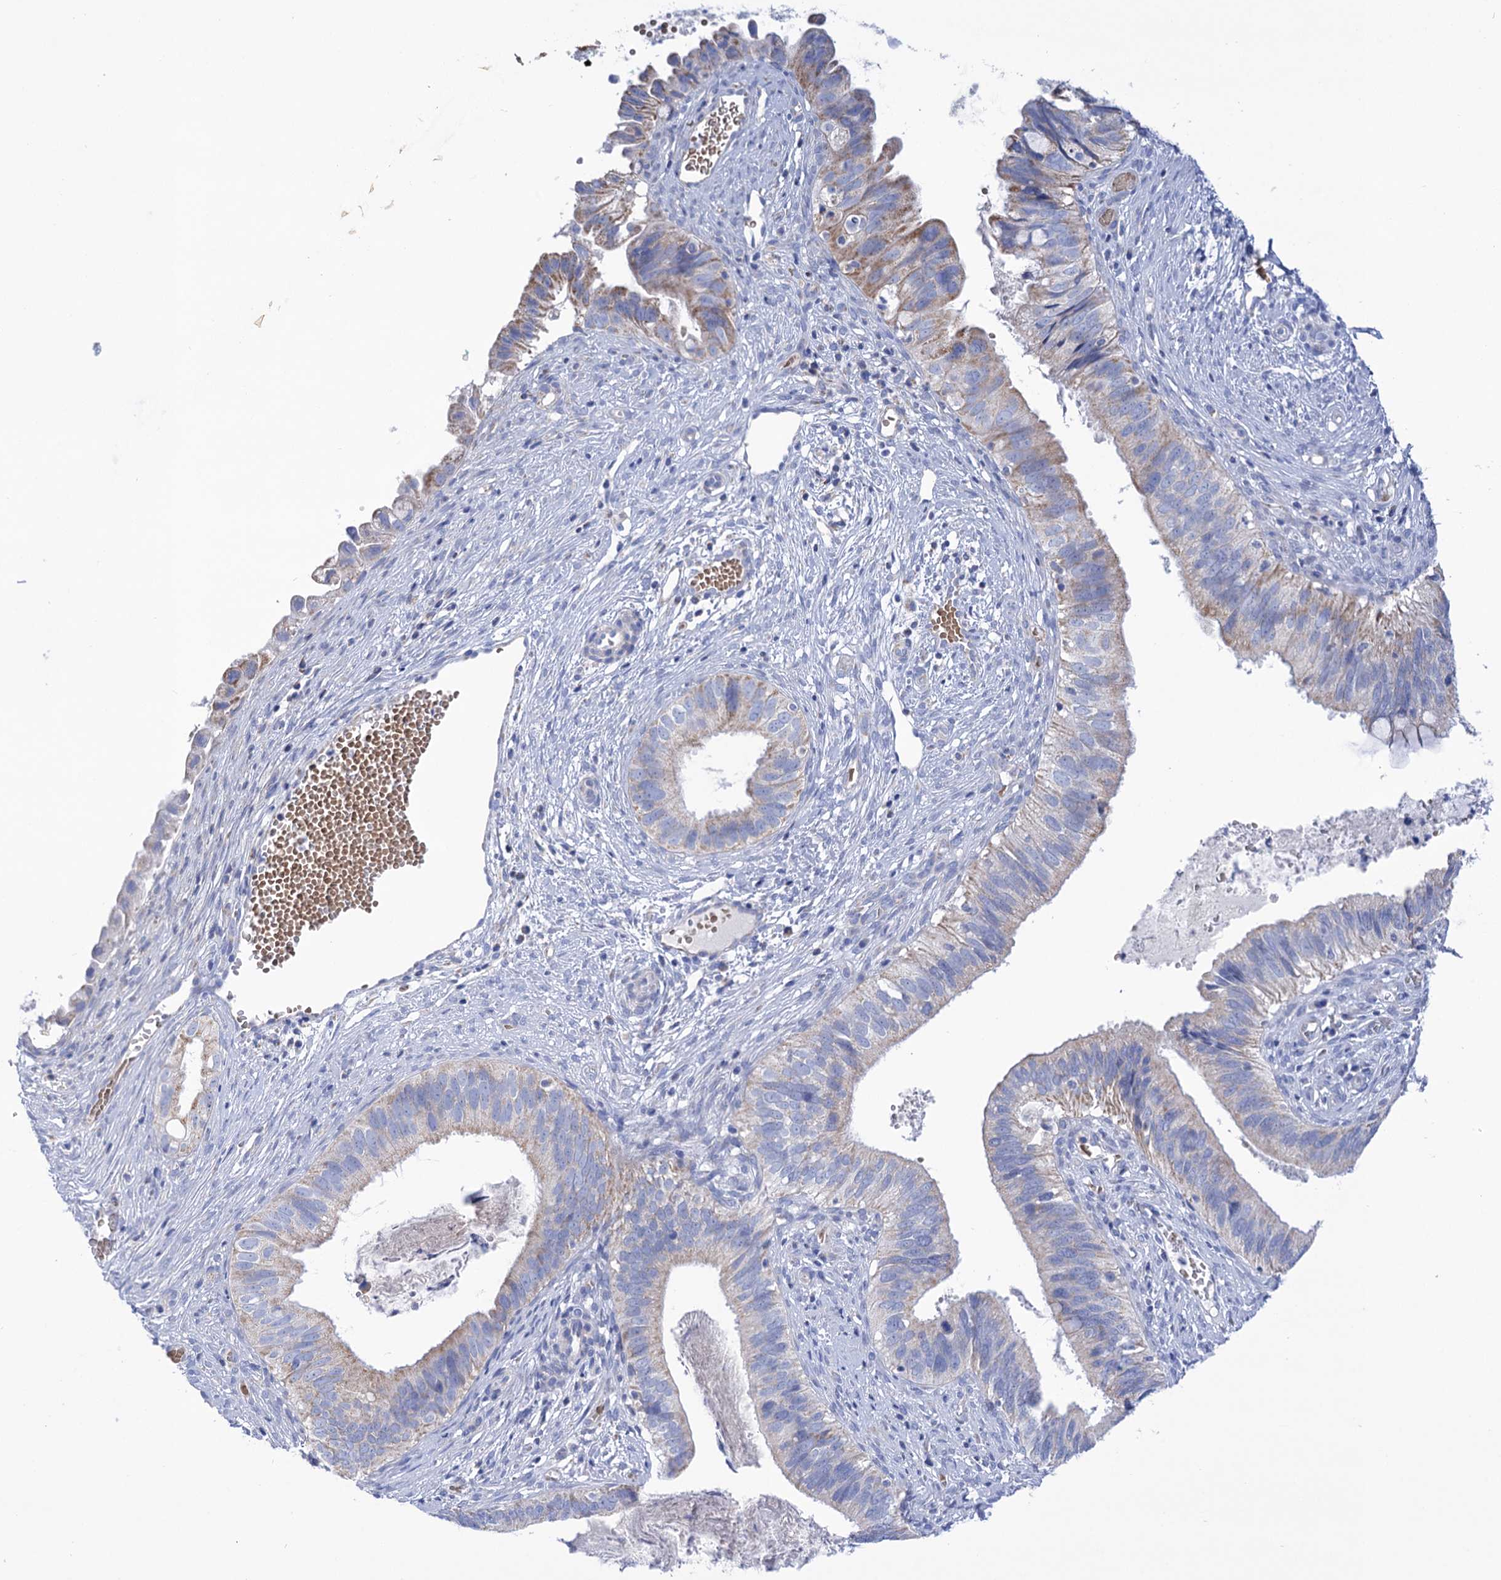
{"staining": {"intensity": "moderate", "quantity": "<25%", "location": "cytoplasmic/membranous"}, "tissue": "cervical cancer", "cell_type": "Tumor cells", "image_type": "cancer", "snomed": [{"axis": "morphology", "description": "Adenocarcinoma, NOS"}, {"axis": "topography", "description": "Cervix"}], "caption": "IHC image of neoplastic tissue: human cervical cancer (adenocarcinoma) stained using immunohistochemistry shows low levels of moderate protein expression localized specifically in the cytoplasmic/membranous of tumor cells, appearing as a cytoplasmic/membranous brown color.", "gene": "YARS2", "patient": {"sex": "female", "age": 42}}